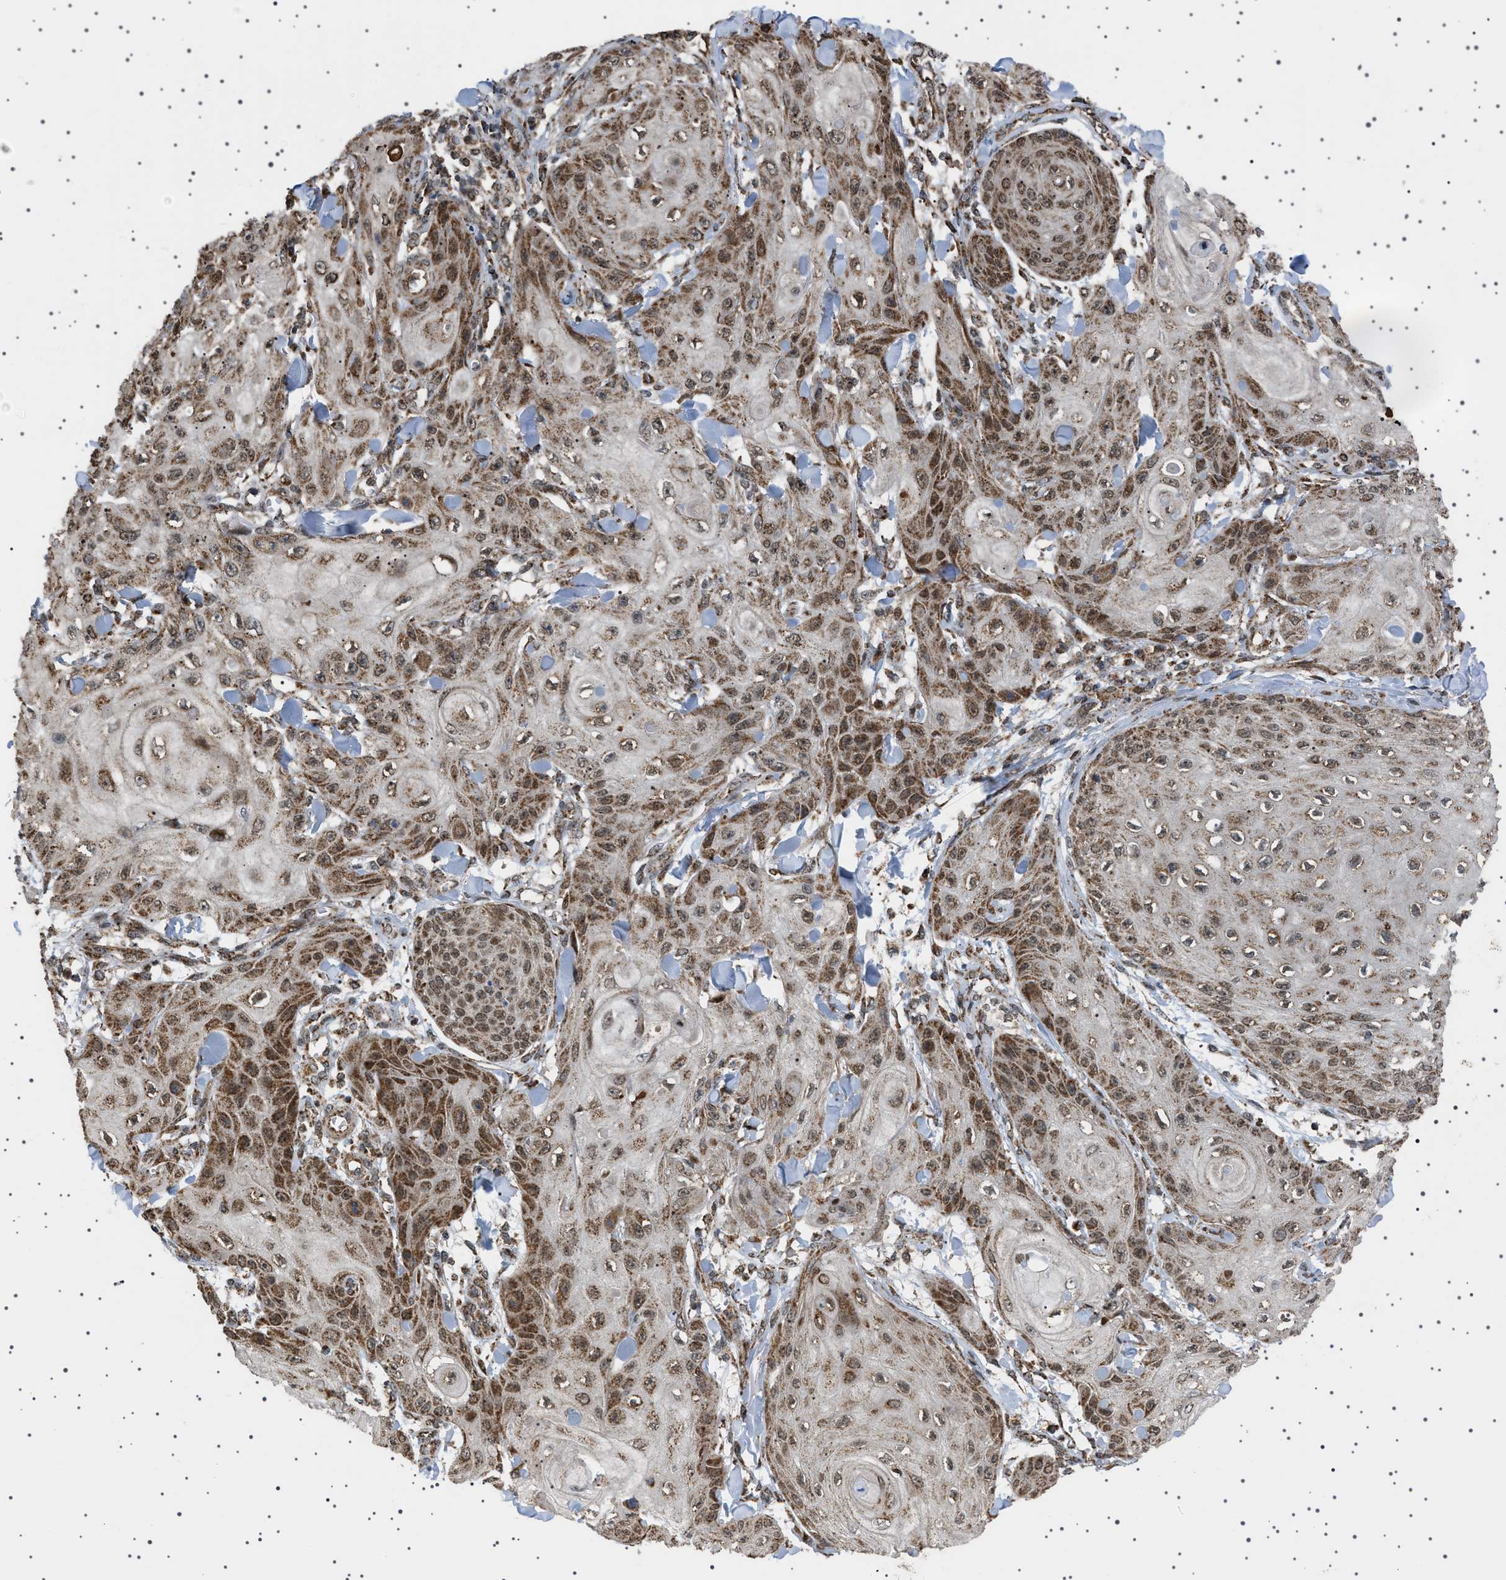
{"staining": {"intensity": "moderate", "quantity": "25%-75%", "location": "cytoplasmic/membranous,nuclear"}, "tissue": "skin cancer", "cell_type": "Tumor cells", "image_type": "cancer", "snomed": [{"axis": "morphology", "description": "Squamous cell carcinoma, NOS"}, {"axis": "topography", "description": "Skin"}], "caption": "Protein expression by immunohistochemistry shows moderate cytoplasmic/membranous and nuclear positivity in about 25%-75% of tumor cells in skin squamous cell carcinoma.", "gene": "MELK", "patient": {"sex": "male", "age": 74}}